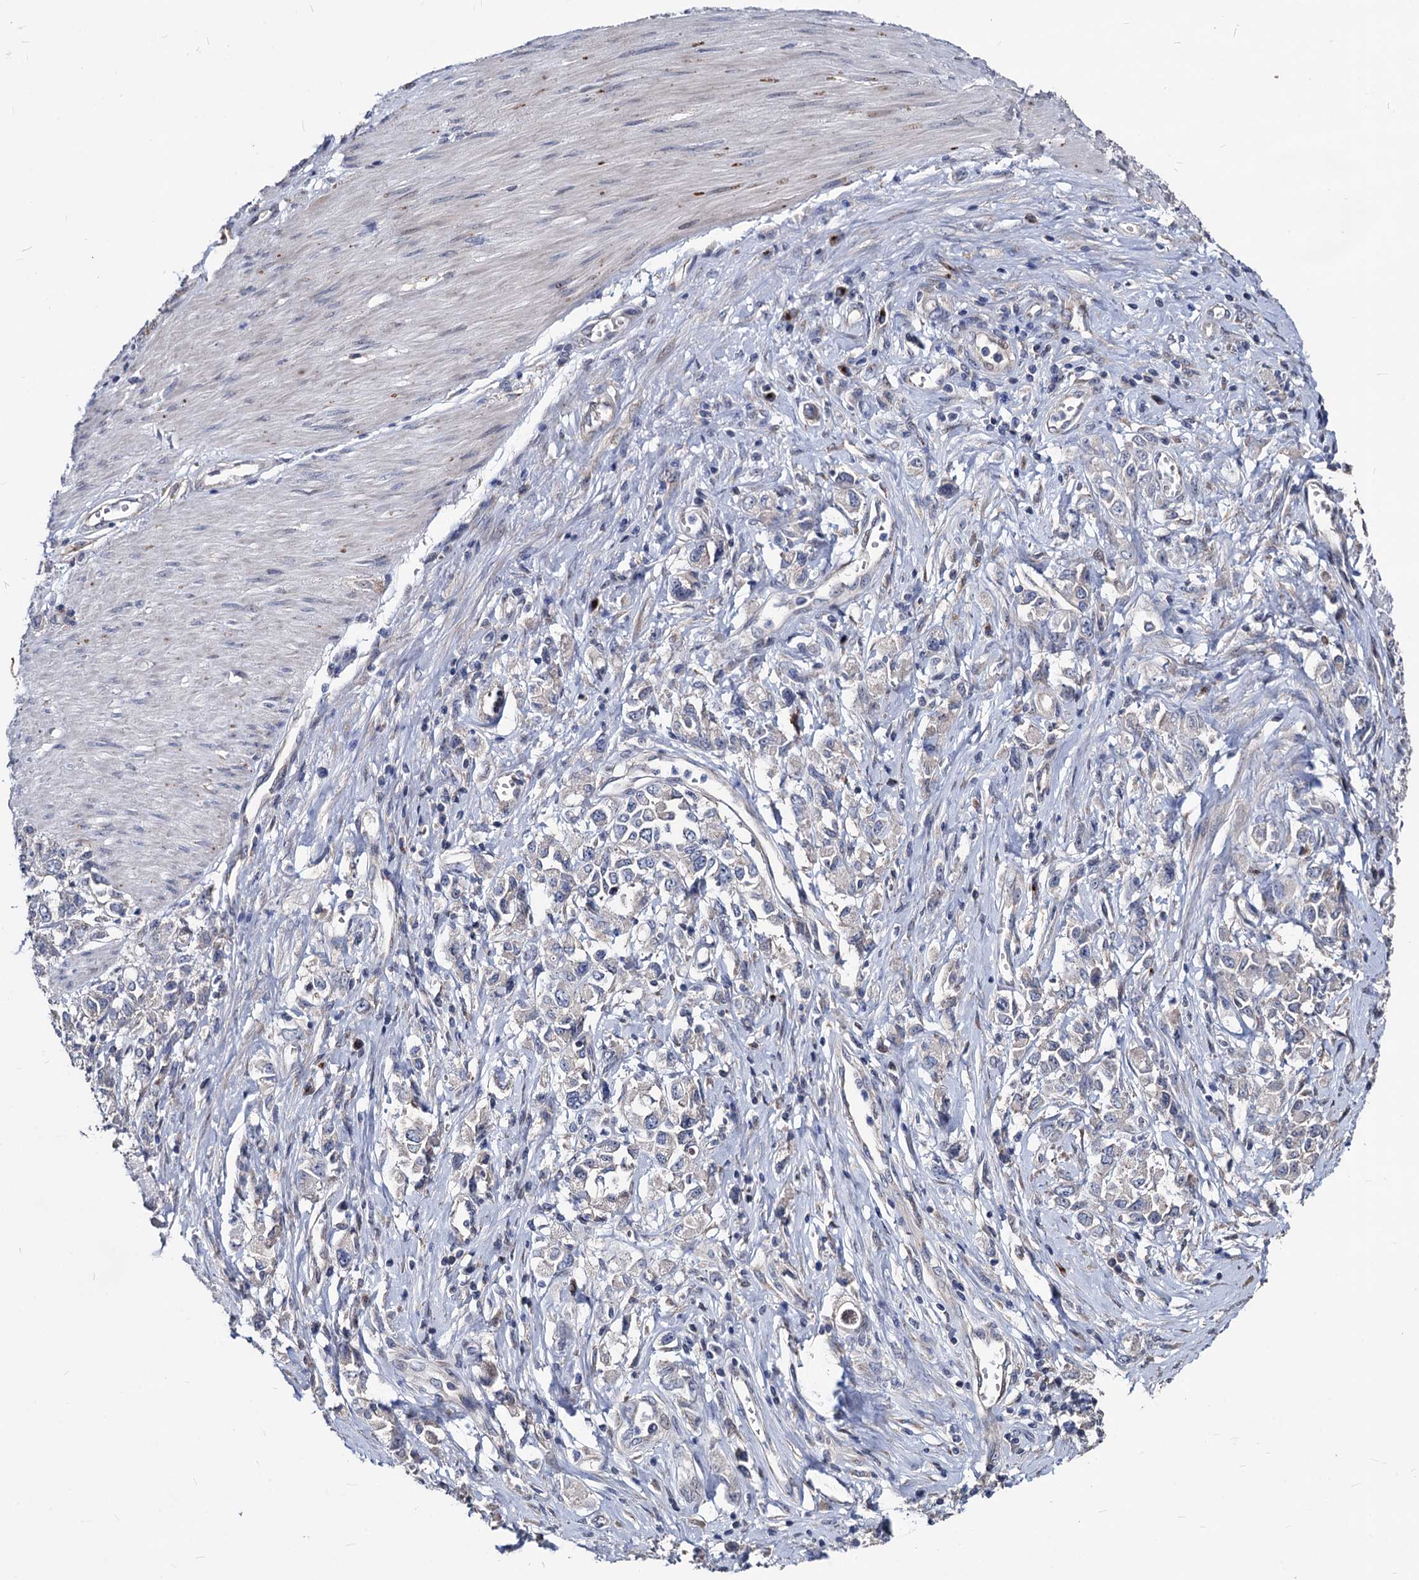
{"staining": {"intensity": "negative", "quantity": "none", "location": "none"}, "tissue": "stomach cancer", "cell_type": "Tumor cells", "image_type": "cancer", "snomed": [{"axis": "morphology", "description": "Adenocarcinoma, NOS"}, {"axis": "topography", "description": "Stomach"}], "caption": "Protein analysis of stomach cancer (adenocarcinoma) displays no significant staining in tumor cells. (IHC, brightfield microscopy, high magnification).", "gene": "SMAGP", "patient": {"sex": "female", "age": 76}}